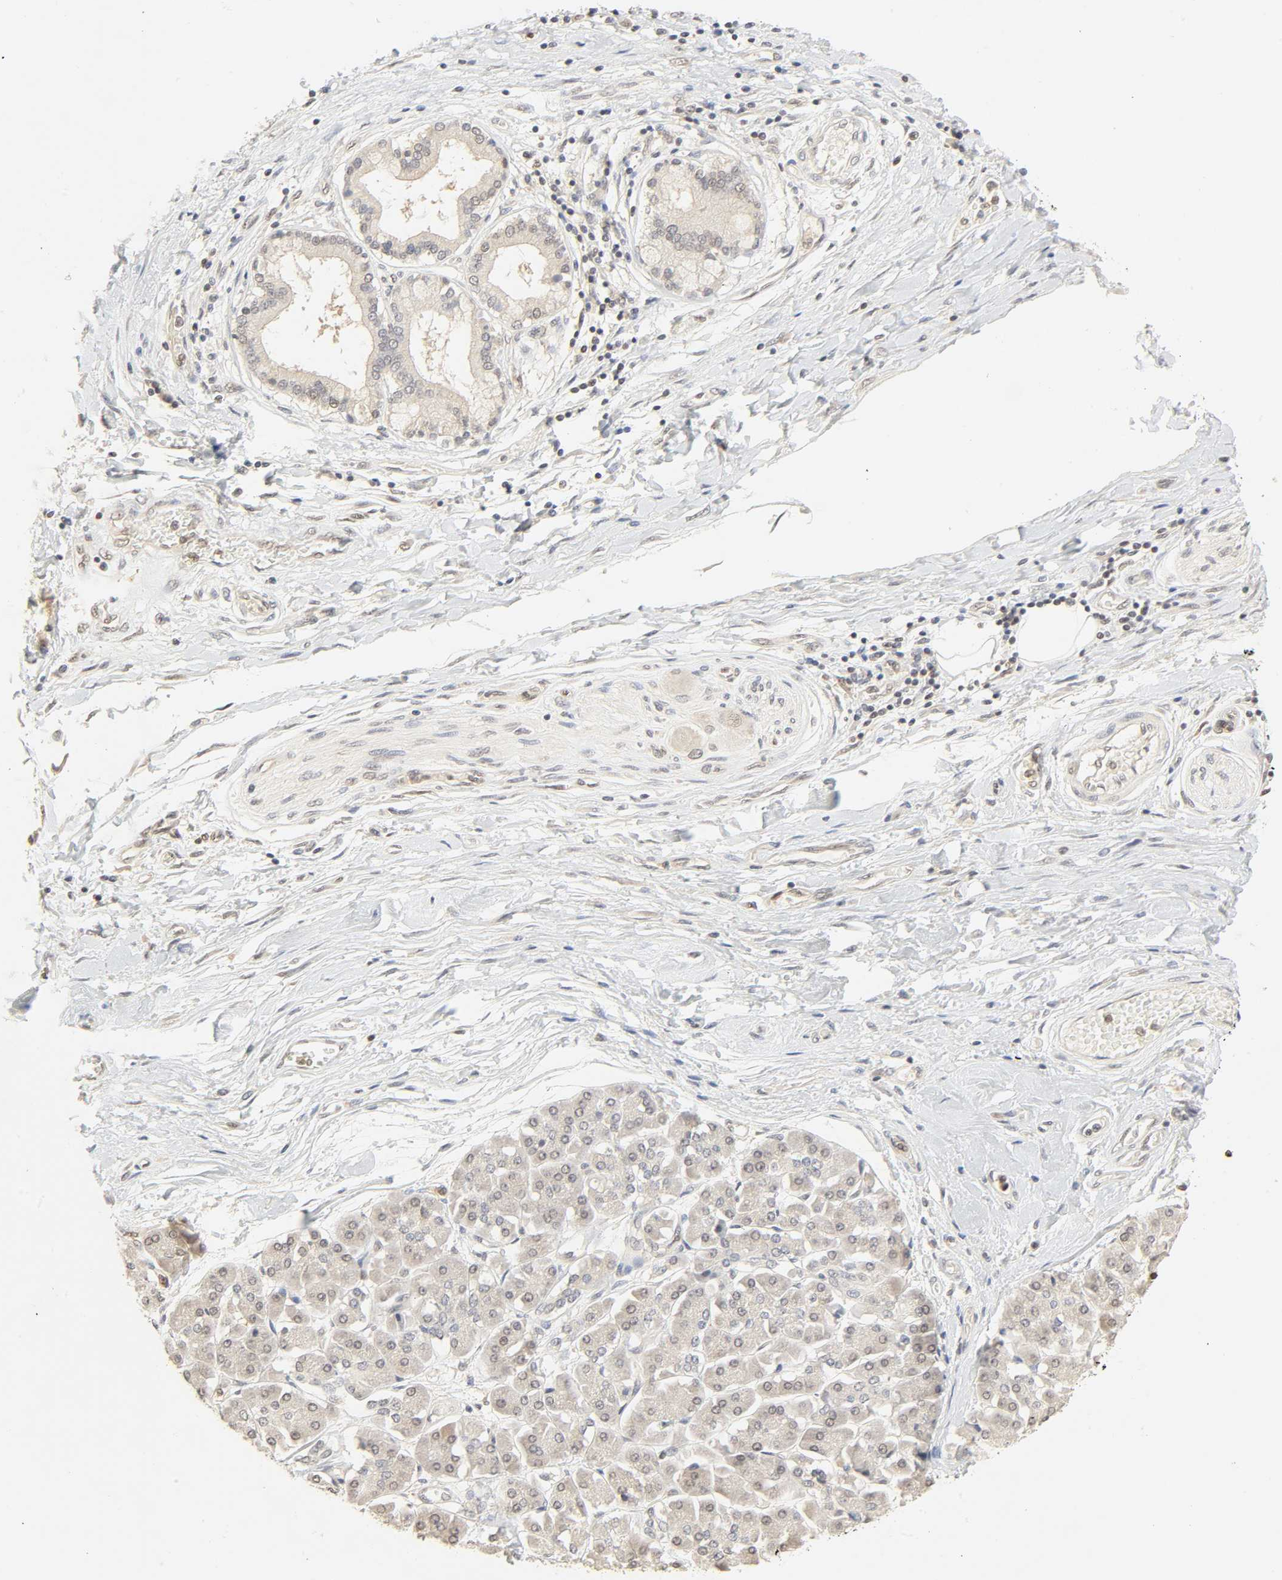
{"staining": {"intensity": "moderate", "quantity": "25%-75%", "location": "nuclear"}, "tissue": "pancreatic cancer", "cell_type": "Tumor cells", "image_type": "cancer", "snomed": [{"axis": "morphology", "description": "Adenocarcinoma, NOS"}, {"axis": "topography", "description": "Pancreas"}], "caption": "Brown immunohistochemical staining in human pancreatic adenocarcinoma reveals moderate nuclear positivity in about 25%-75% of tumor cells.", "gene": "UBC", "patient": {"sex": "male", "age": 46}}